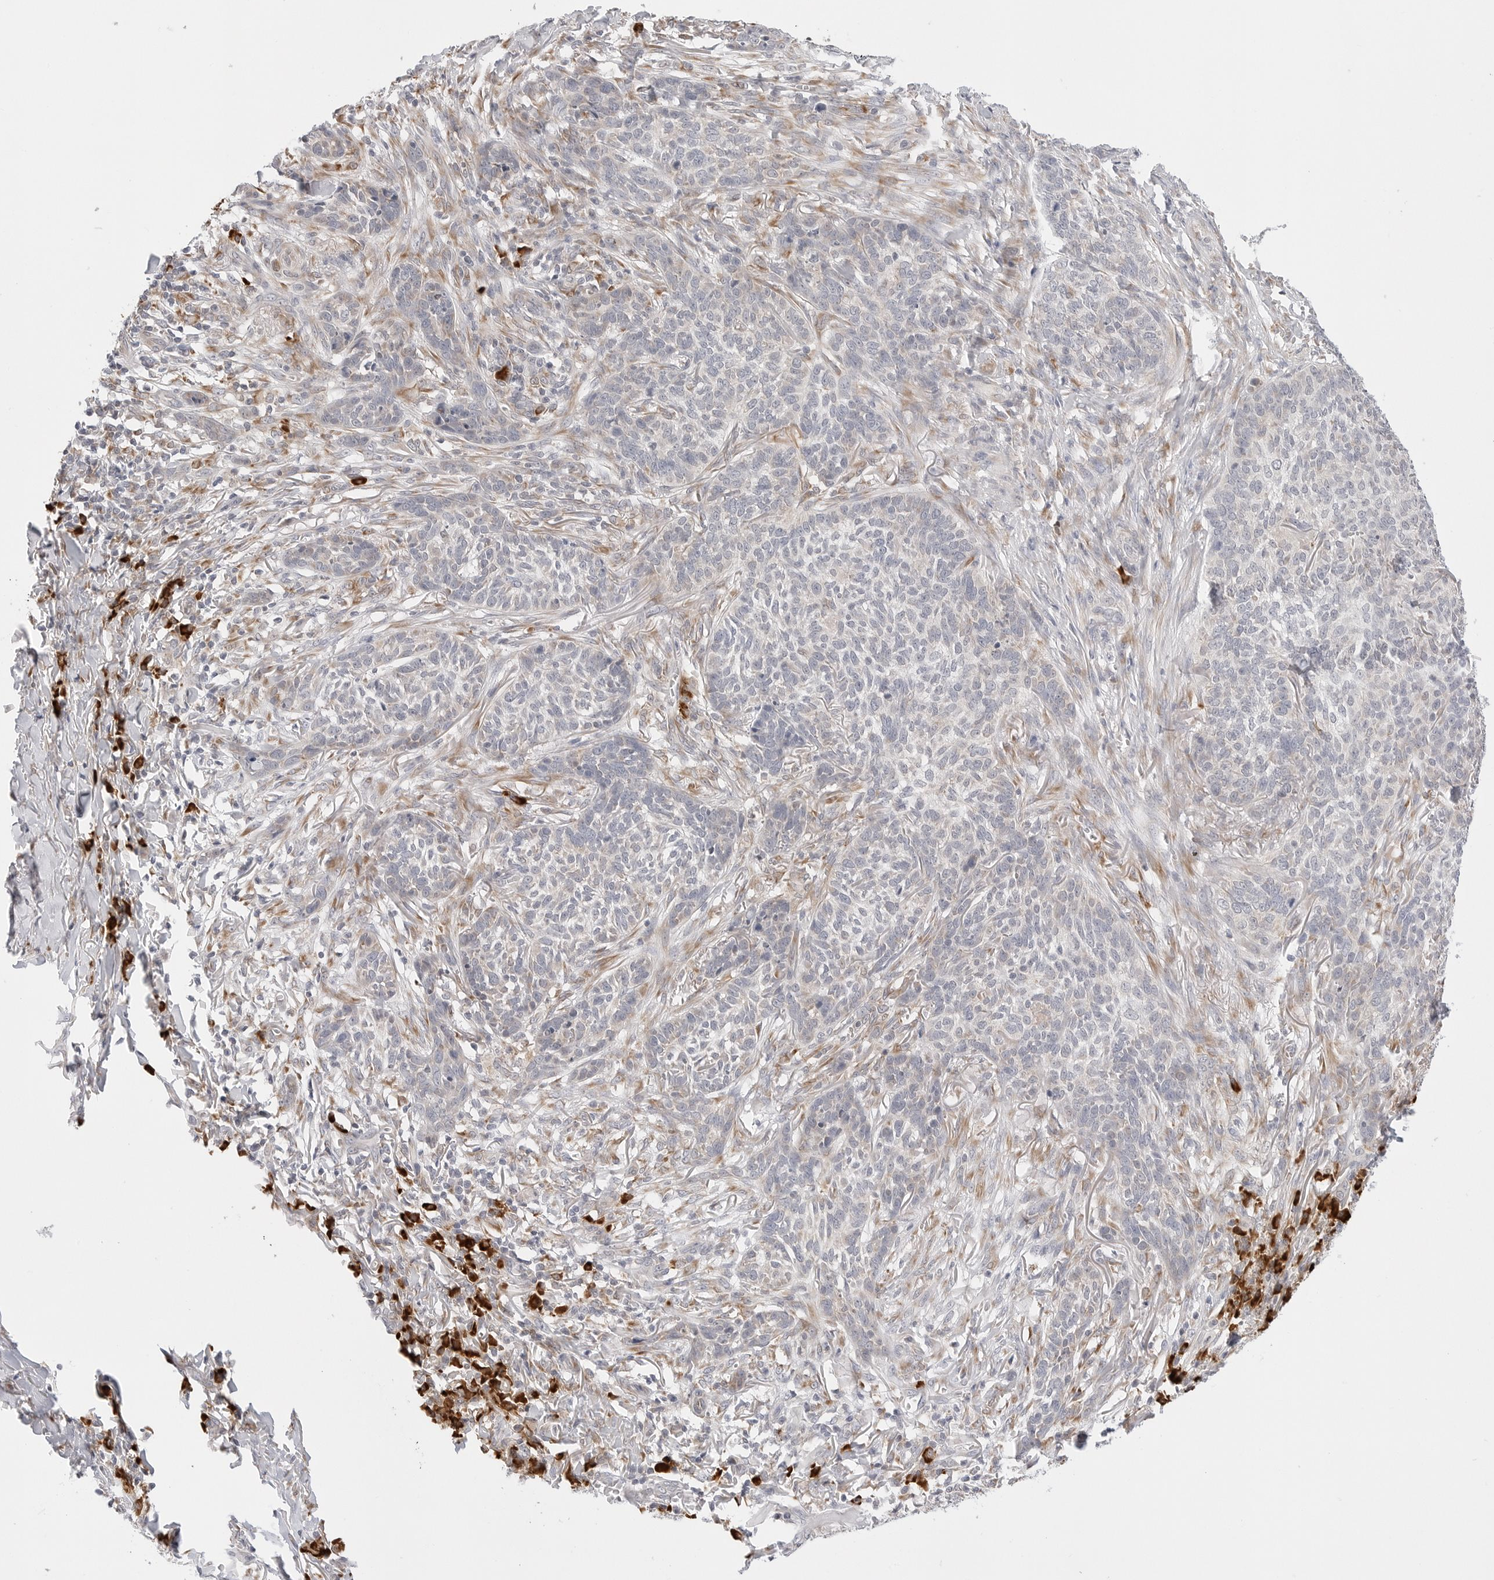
{"staining": {"intensity": "negative", "quantity": "none", "location": "none"}, "tissue": "skin cancer", "cell_type": "Tumor cells", "image_type": "cancer", "snomed": [{"axis": "morphology", "description": "Basal cell carcinoma"}, {"axis": "topography", "description": "Skin"}], "caption": "The histopathology image displays no staining of tumor cells in skin basal cell carcinoma.", "gene": "RPN1", "patient": {"sex": "male", "age": 85}}